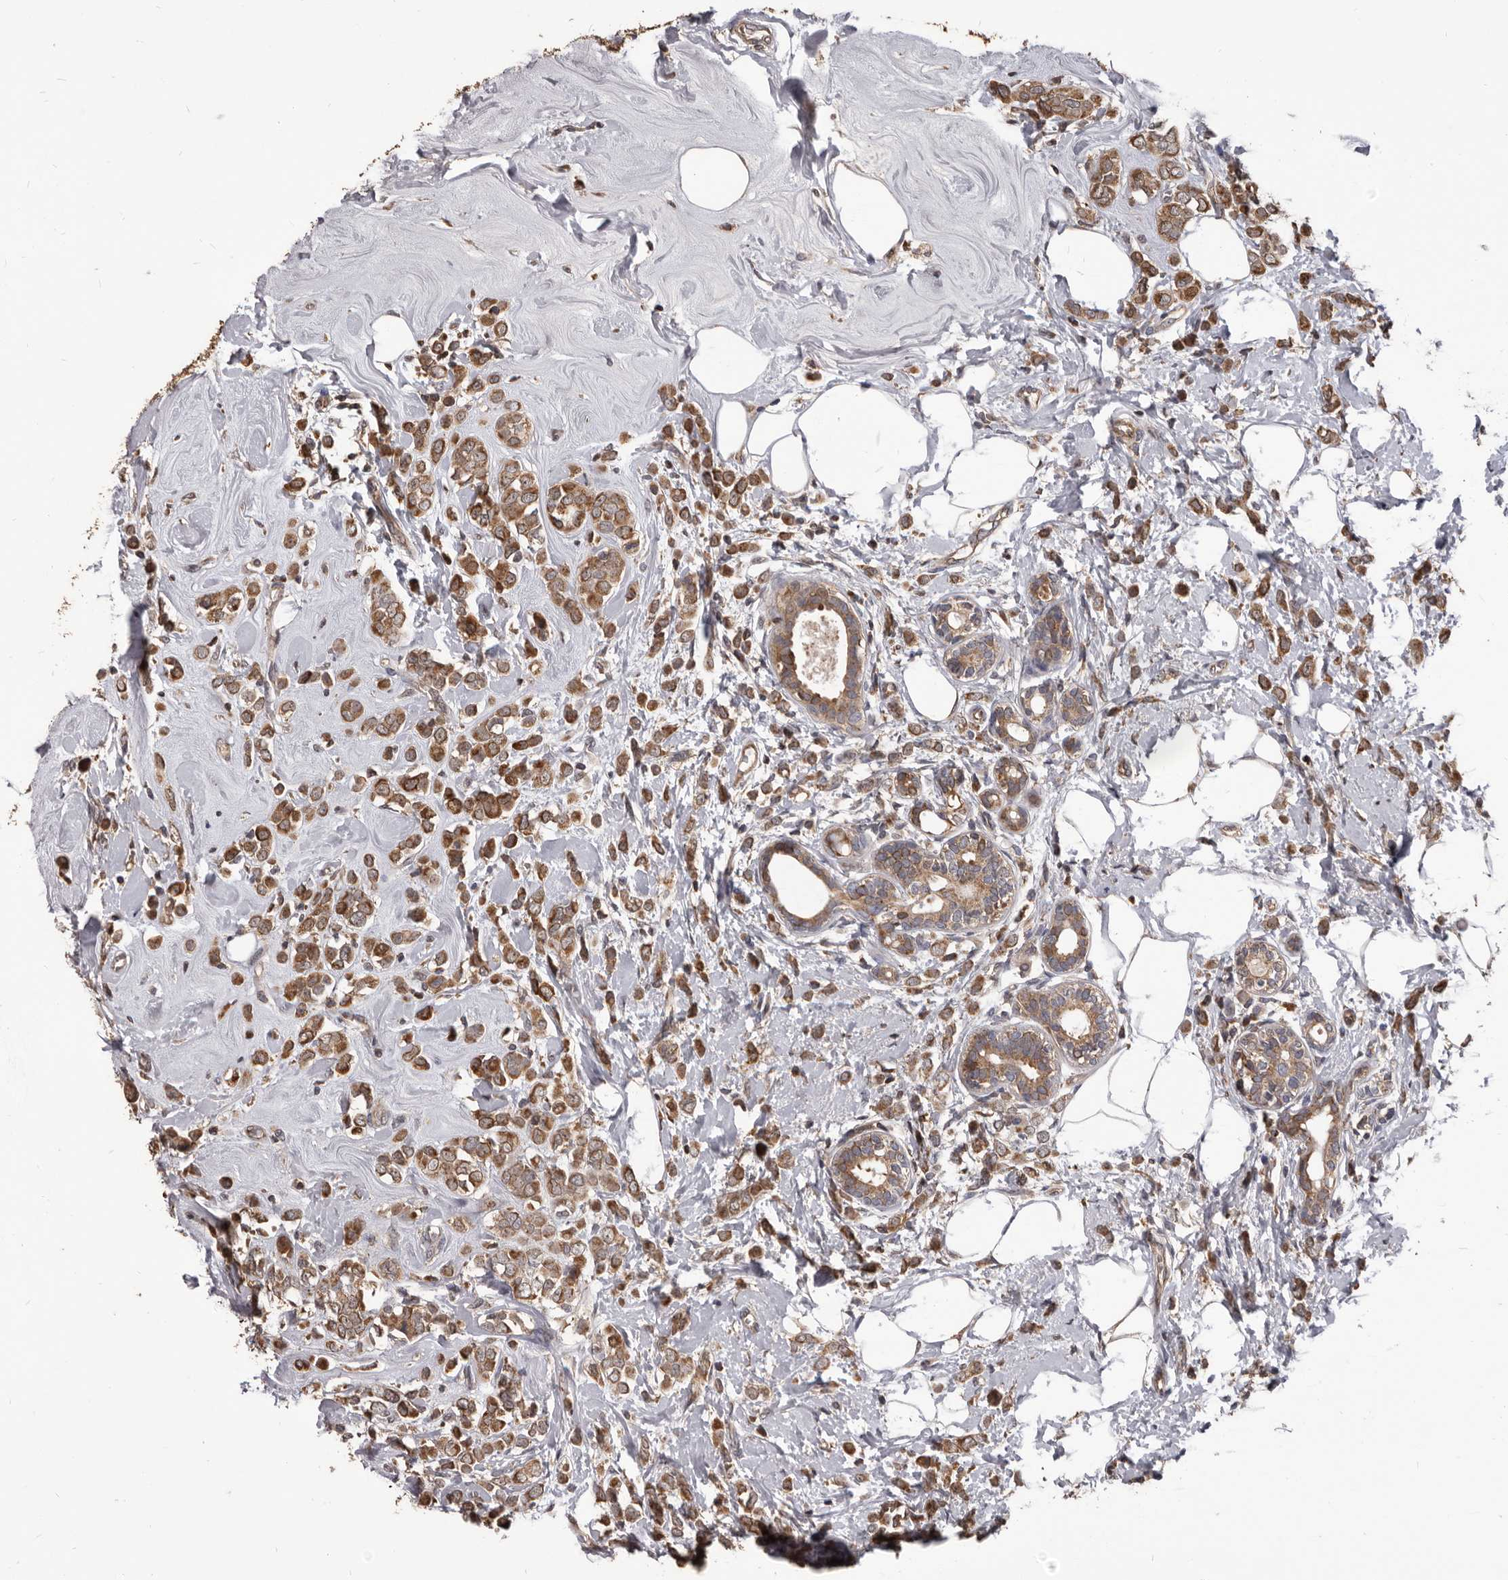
{"staining": {"intensity": "moderate", "quantity": ">75%", "location": "cytoplasmic/membranous"}, "tissue": "breast cancer", "cell_type": "Tumor cells", "image_type": "cancer", "snomed": [{"axis": "morphology", "description": "Lobular carcinoma"}, {"axis": "topography", "description": "Breast"}], "caption": "Moderate cytoplasmic/membranous expression for a protein is seen in approximately >75% of tumor cells of breast cancer using immunohistochemistry (IHC).", "gene": "MAP3K14", "patient": {"sex": "female", "age": 47}}